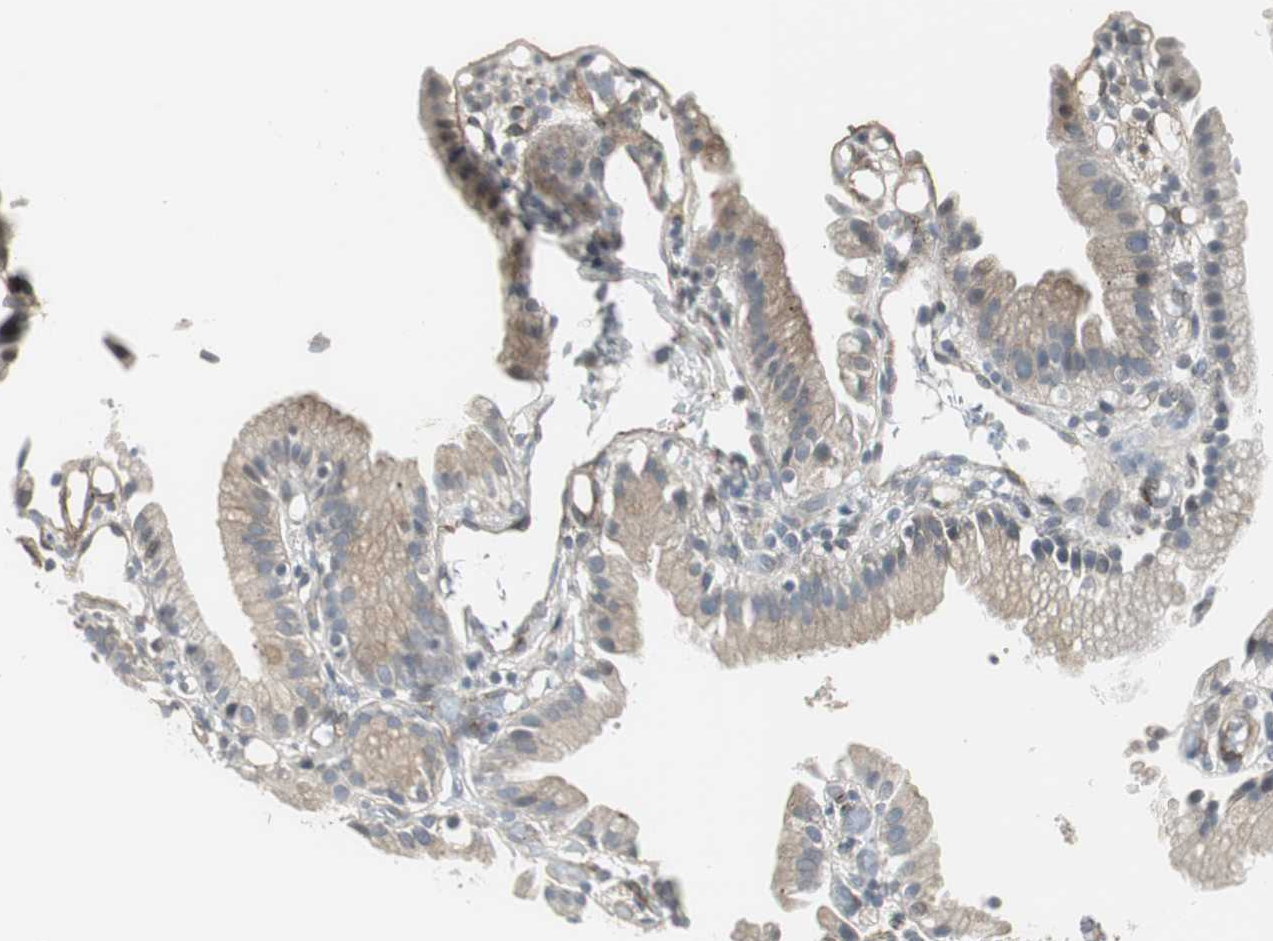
{"staining": {"intensity": "weak", "quantity": "25%-75%", "location": "cytoplasmic/membranous"}, "tissue": "gallbladder", "cell_type": "Glandular cells", "image_type": "normal", "snomed": [{"axis": "morphology", "description": "Normal tissue, NOS"}, {"axis": "topography", "description": "Gallbladder"}], "caption": "Protein expression by immunohistochemistry shows weak cytoplasmic/membranous expression in approximately 25%-75% of glandular cells in normal gallbladder. The staining was performed using DAB, with brown indicating positive protein expression. Nuclei are stained blue with hematoxylin.", "gene": "SCYL3", "patient": {"sex": "male", "age": 65}}